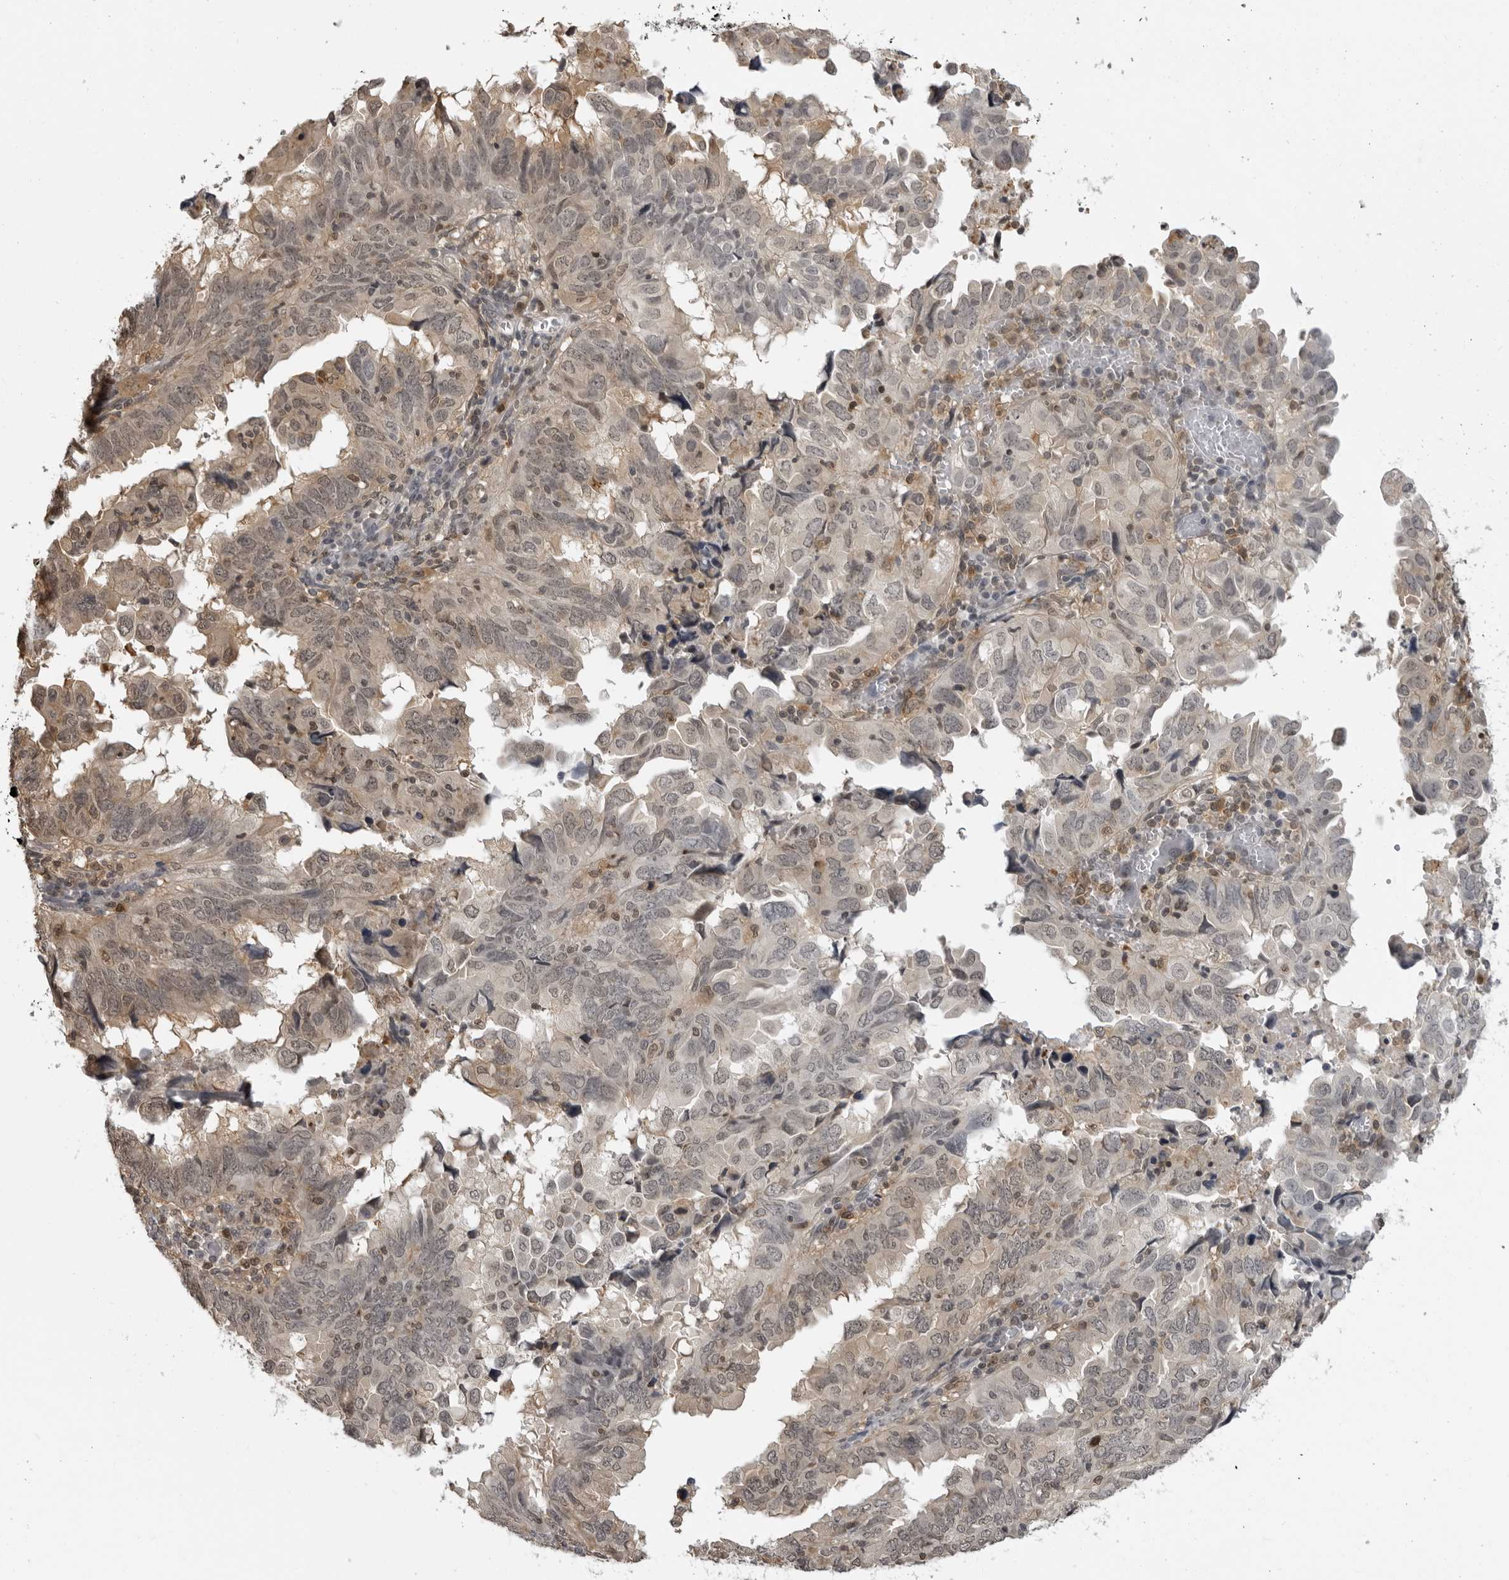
{"staining": {"intensity": "weak", "quantity": ">75%", "location": "cytoplasmic/membranous,nuclear"}, "tissue": "endometrial cancer", "cell_type": "Tumor cells", "image_type": "cancer", "snomed": [{"axis": "morphology", "description": "Adenocarcinoma, NOS"}, {"axis": "topography", "description": "Uterus"}], "caption": "Tumor cells reveal low levels of weak cytoplasmic/membranous and nuclear staining in about >75% of cells in endometrial cancer. The protein is stained brown, and the nuclei are stained in blue (DAB (3,3'-diaminobenzidine) IHC with brightfield microscopy, high magnification).", "gene": "PDCL3", "patient": {"sex": "female", "age": 77}}